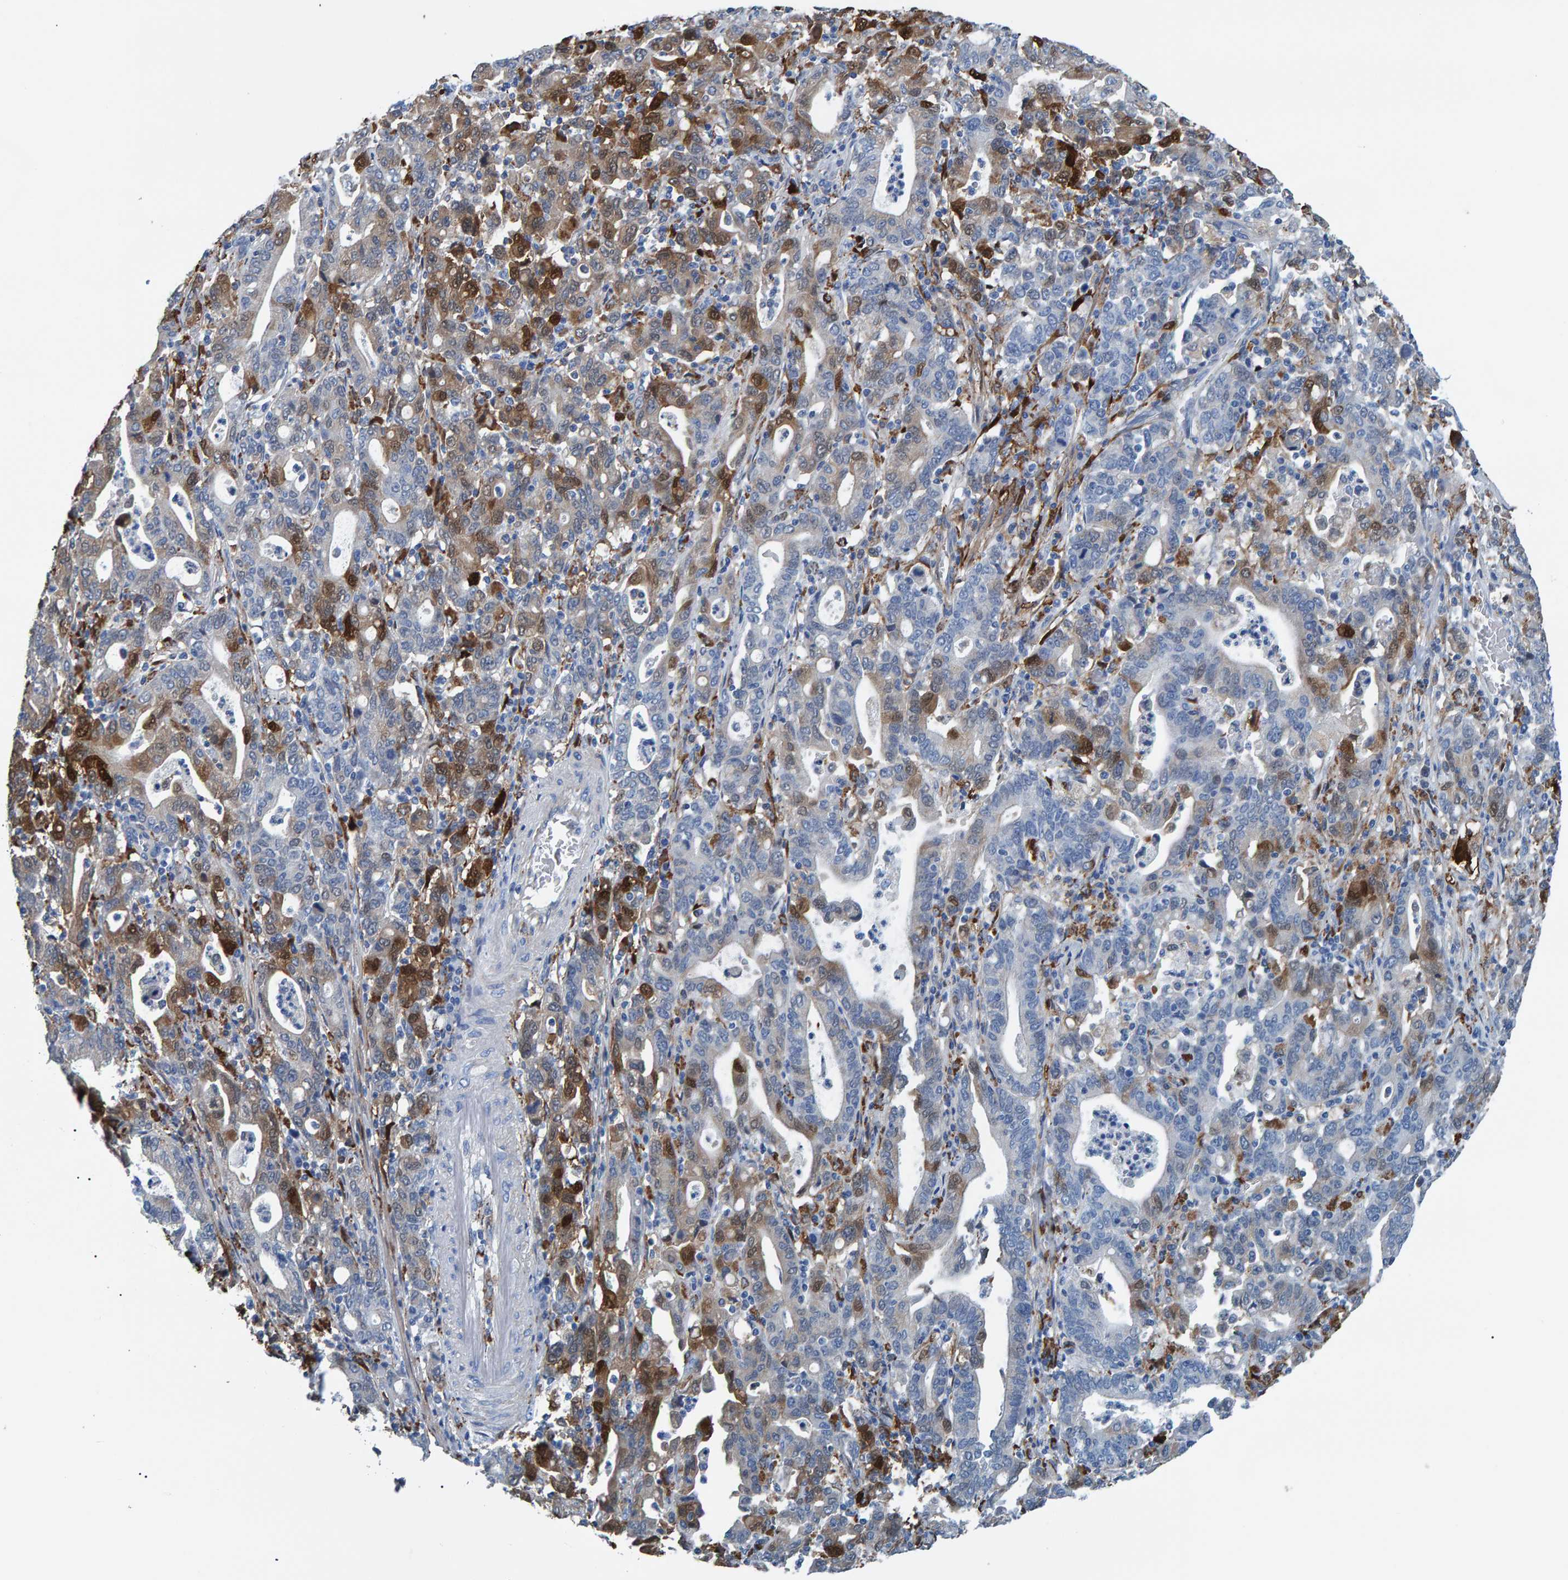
{"staining": {"intensity": "moderate", "quantity": "25%-75%", "location": "cytoplasmic/membranous,nuclear"}, "tissue": "stomach cancer", "cell_type": "Tumor cells", "image_type": "cancer", "snomed": [{"axis": "morphology", "description": "Adenocarcinoma, NOS"}, {"axis": "topography", "description": "Stomach, upper"}], "caption": "Protein expression analysis of adenocarcinoma (stomach) demonstrates moderate cytoplasmic/membranous and nuclear positivity in approximately 25%-75% of tumor cells.", "gene": "IDO1", "patient": {"sex": "male", "age": 69}}